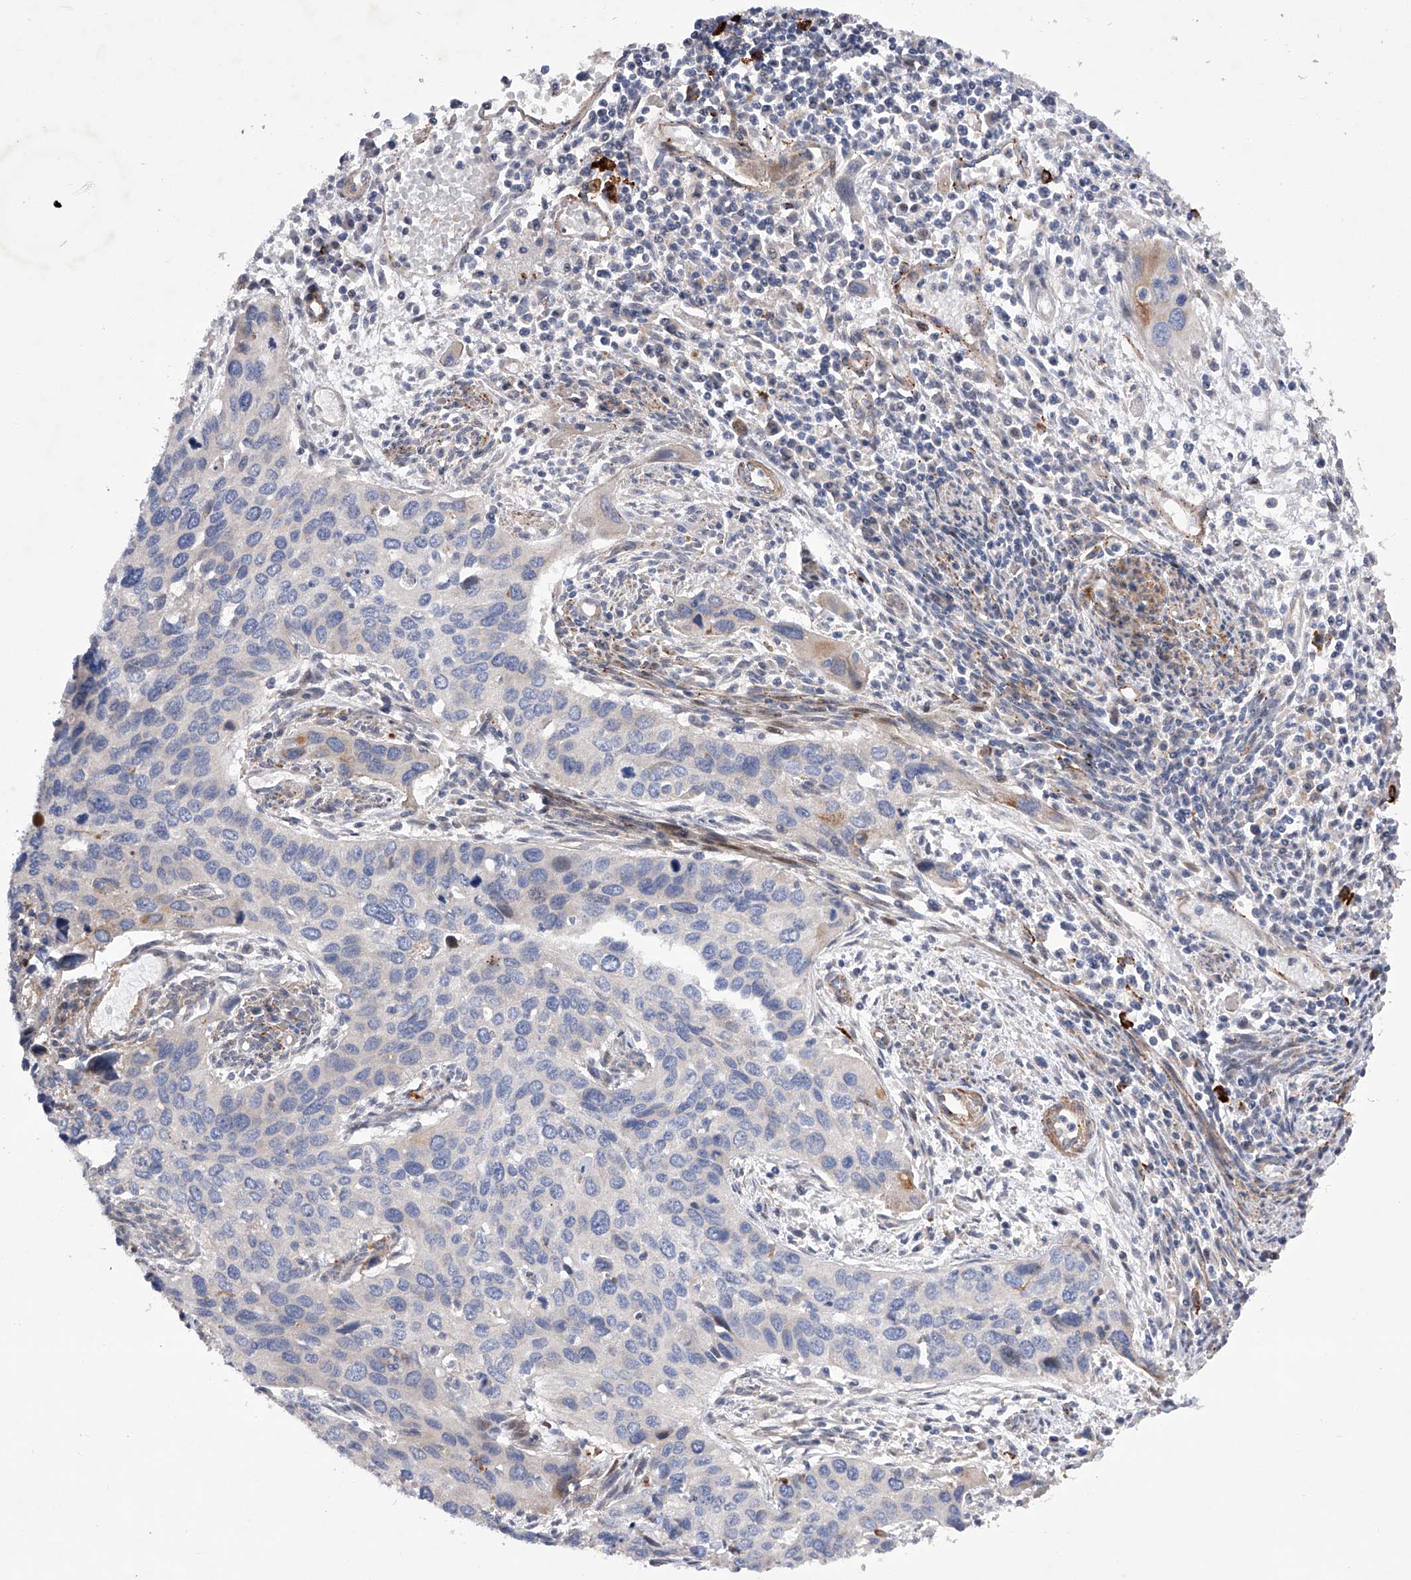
{"staining": {"intensity": "negative", "quantity": "none", "location": "none"}, "tissue": "cervical cancer", "cell_type": "Tumor cells", "image_type": "cancer", "snomed": [{"axis": "morphology", "description": "Squamous cell carcinoma, NOS"}, {"axis": "topography", "description": "Cervix"}], "caption": "High magnification brightfield microscopy of cervical cancer stained with DAB (3,3'-diaminobenzidine) (brown) and counterstained with hematoxylin (blue): tumor cells show no significant staining.", "gene": "PDSS2", "patient": {"sex": "female", "age": 55}}